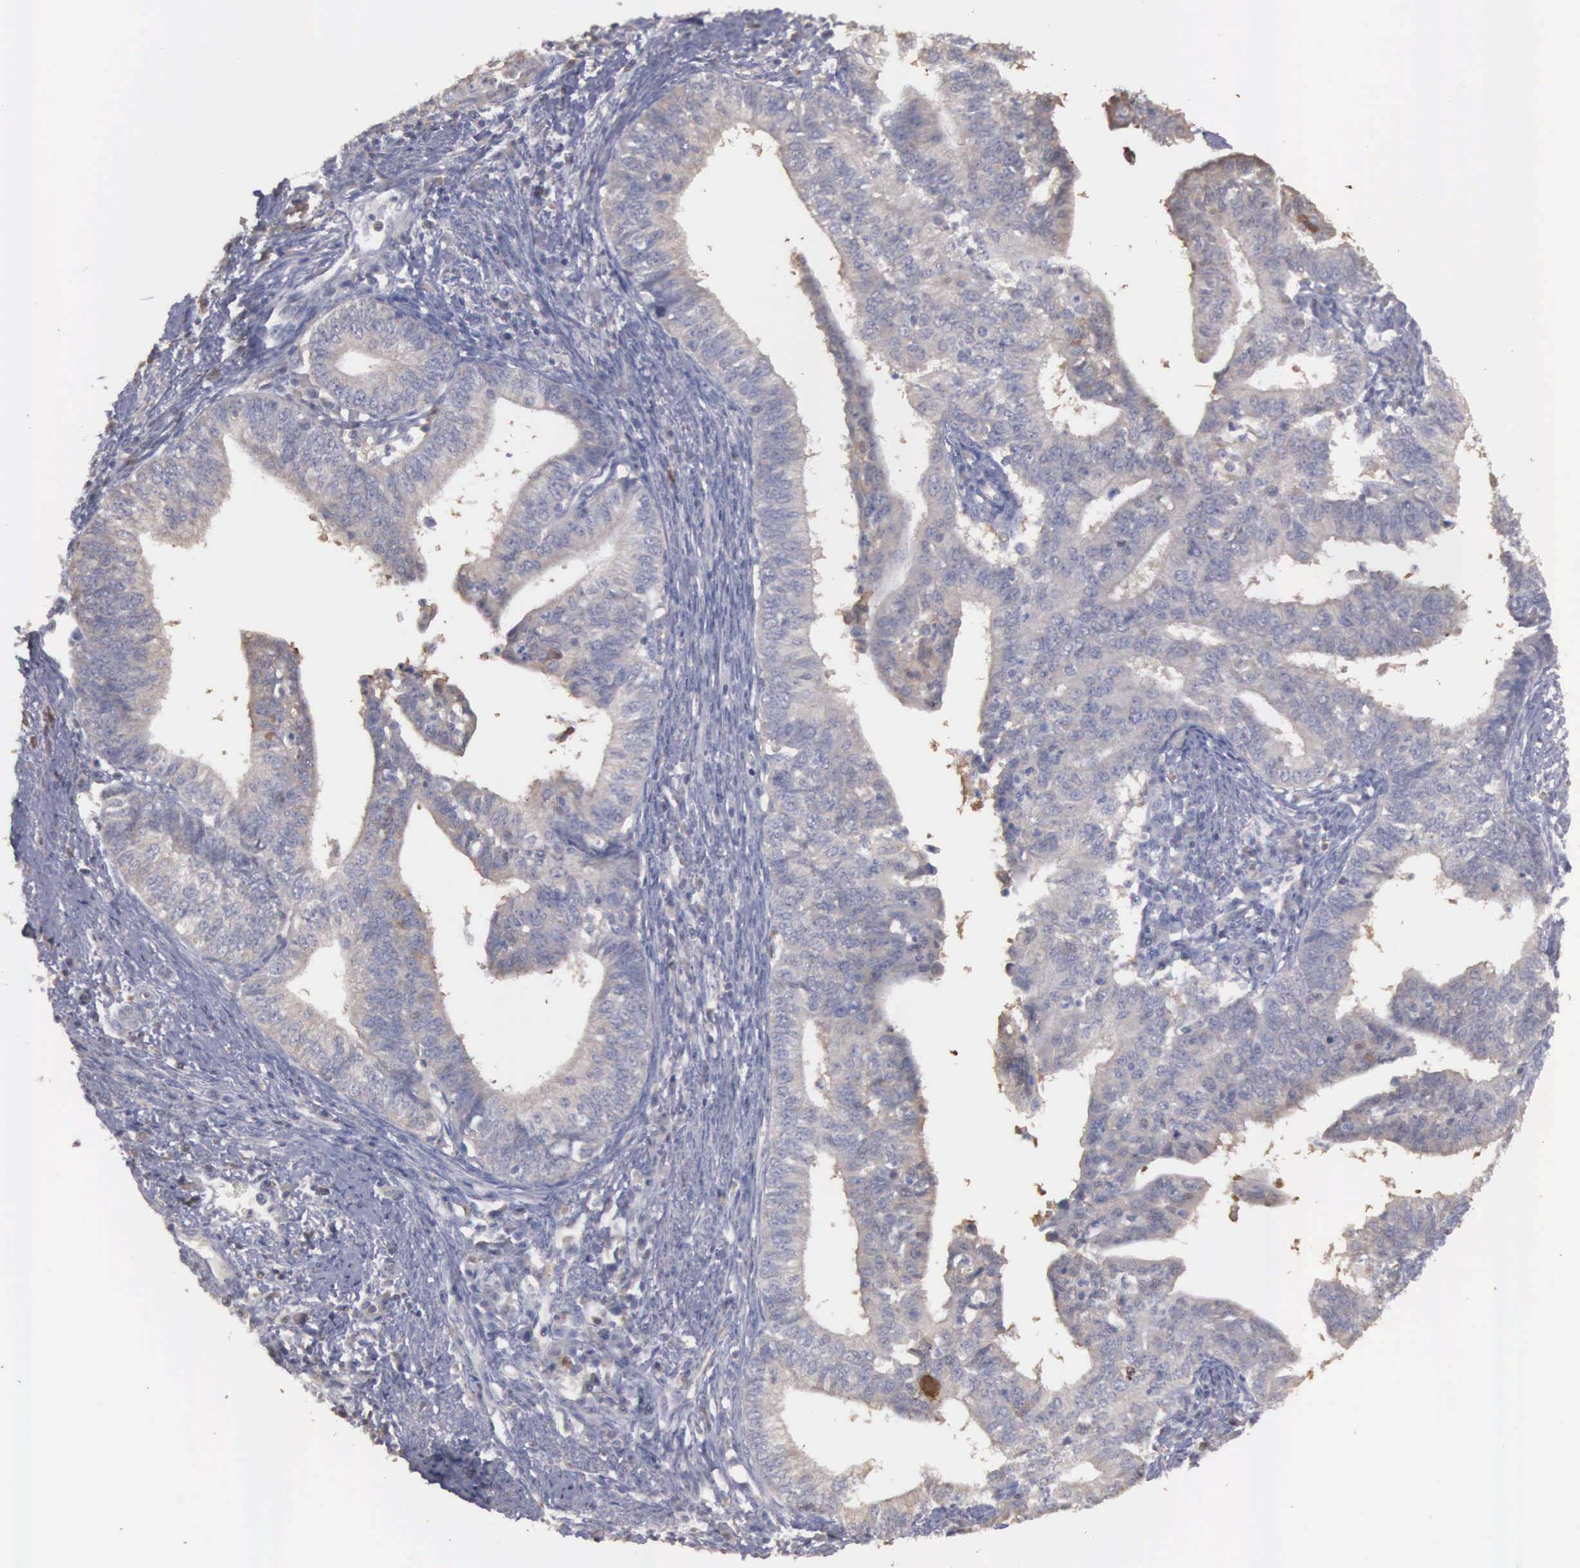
{"staining": {"intensity": "weak", "quantity": ">75%", "location": "cytoplasmic/membranous"}, "tissue": "endometrial cancer", "cell_type": "Tumor cells", "image_type": "cancer", "snomed": [{"axis": "morphology", "description": "Adenocarcinoma, NOS"}, {"axis": "topography", "description": "Endometrium"}], "caption": "The micrograph shows immunohistochemical staining of adenocarcinoma (endometrial). There is weak cytoplasmic/membranous staining is appreciated in approximately >75% of tumor cells.", "gene": "ENO3", "patient": {"sex": "female", "age": 66}}